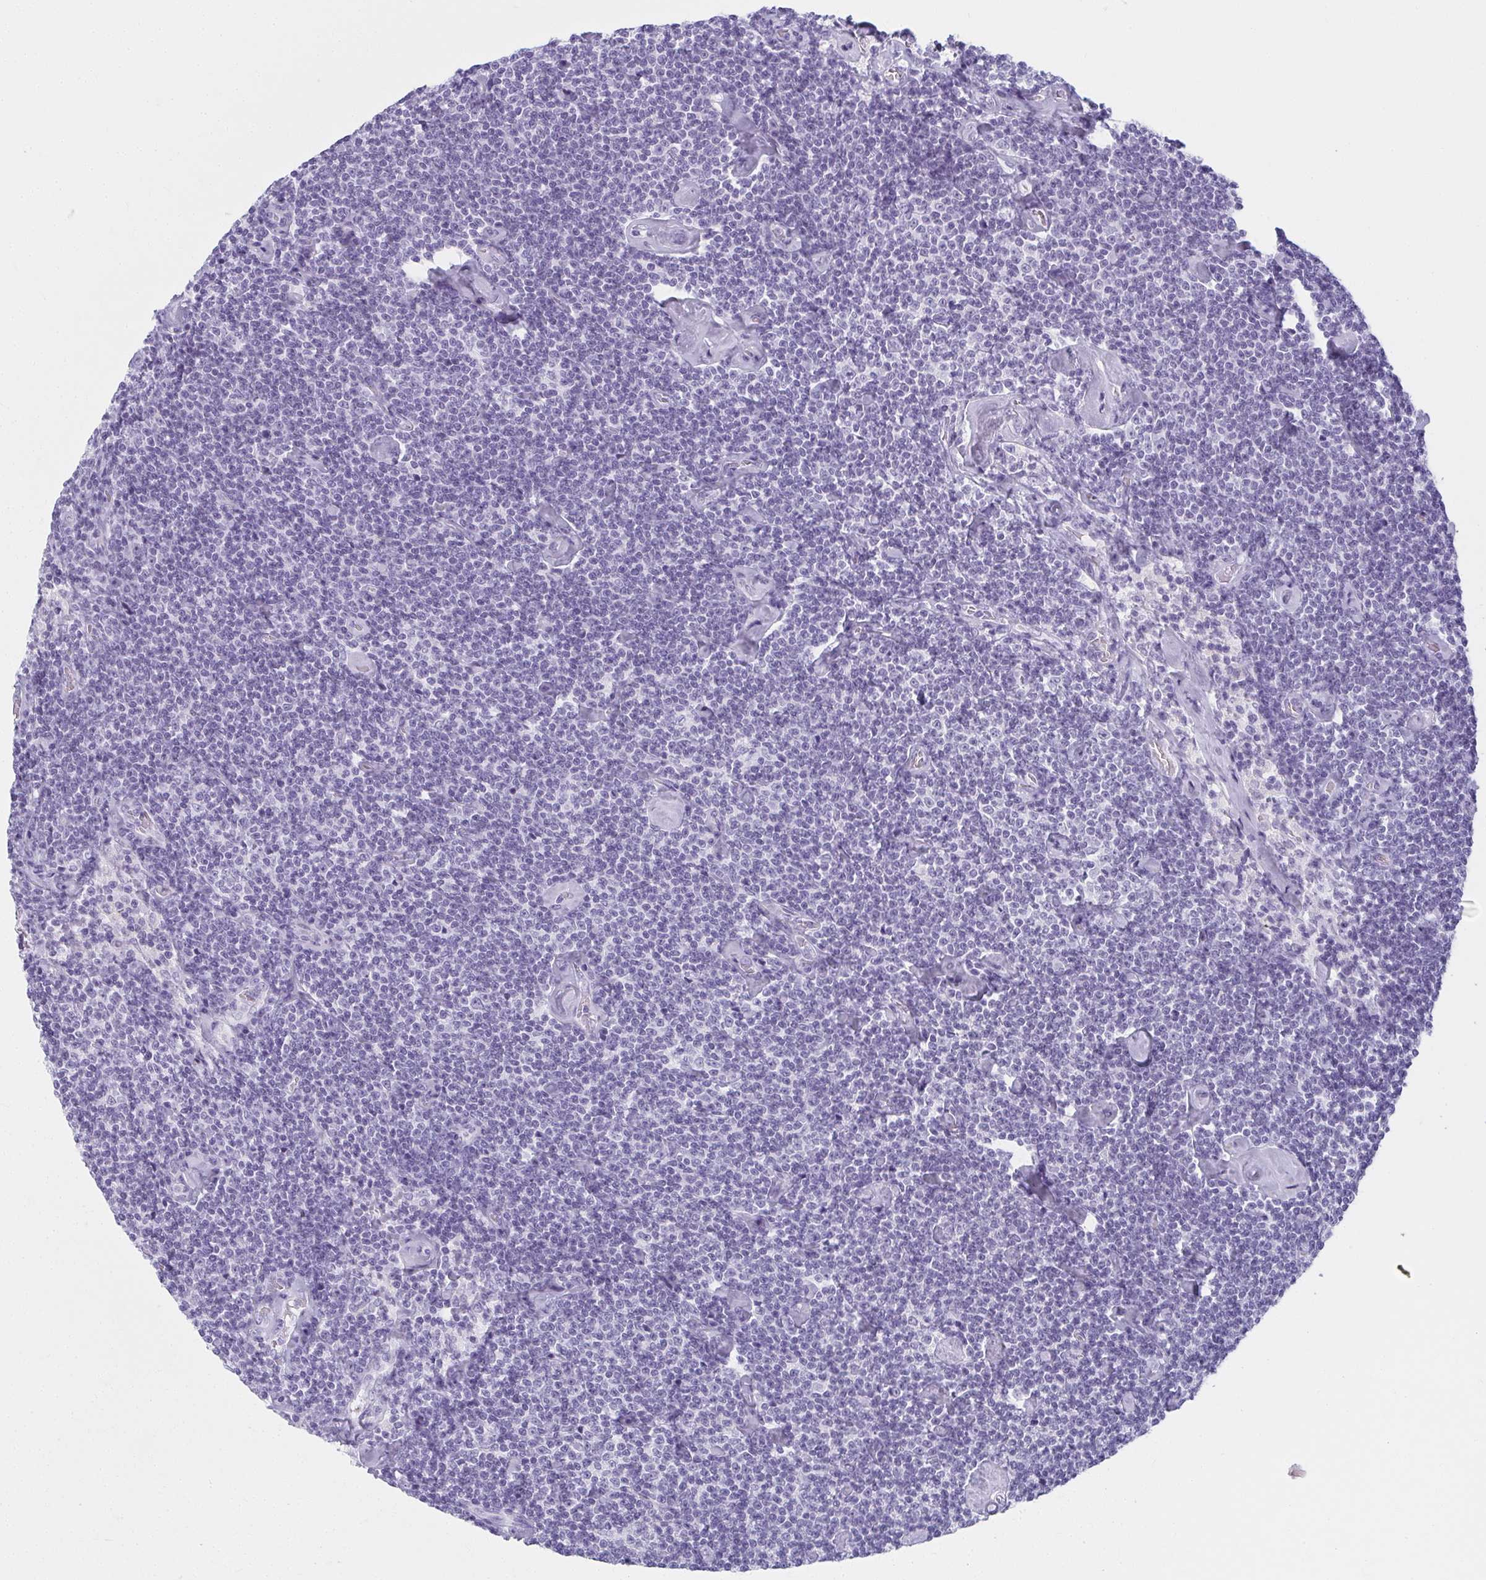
{"staining": {"intensity": "negative", "quantity": "none", "location": "none"}, "tissue": "lymphoma", "cell_type": "Tumor cells", "image_type": "cancer", "snomed": [{"axis": "morphology", "description": "Malignant lymphoma, non-Hodgkin's type, Low grade"}, {"axis": "topography", "description": "Lymph node"}], "caption": "Immunohistochemistry micrograph of lymphoma stained for a protein (brown), which shows no expression in tumor cells. The staining was performed using DAB (3,3'-diaminobenzidine) to visualize the protein expression in brown, while the nuclei were stained in blue with hematoxylin (Magnification: 20x).", "gene": "MOBP", "patient": {"sex": "male", "age": 81}}